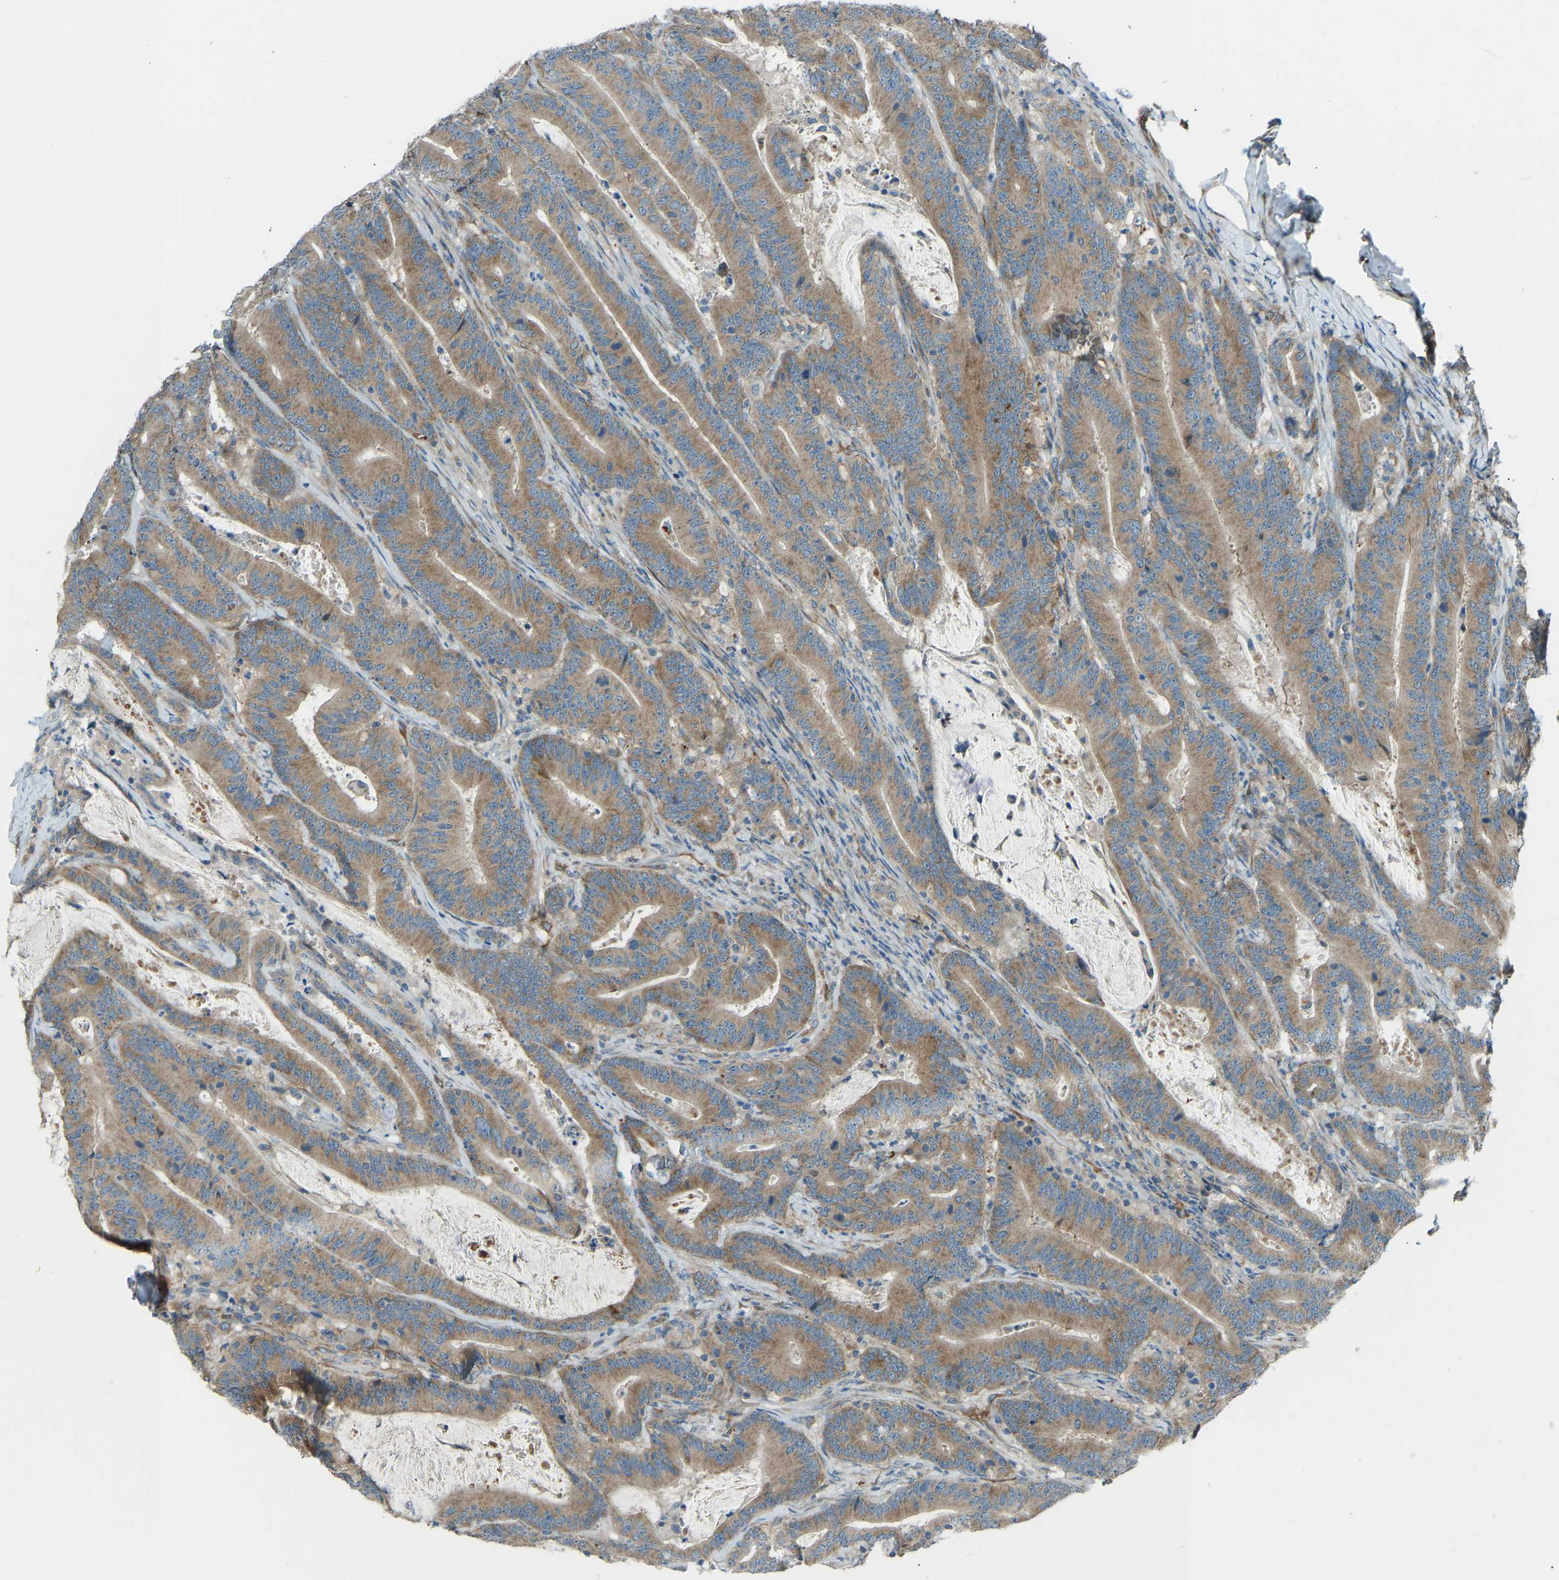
{"staining": {"intensity": "moderate", "quantity": ">75%", "location": "cytoplasmic/membranous"}, "tissue": "colorectal cancer", "cell_type": "Tumor cells", "image_type": "cancer", "snomed": [{"axis": "morphology", "description": "Adenocarcinoma, NOS"}, {"axis": "topography", "description": "Colon"}], "caption": "Human adenocarcinoma (colorectal) stained with a protein marker exhibits moderate staining in tumor cells.", "gene": "STAU2", "patient": {"sex": "female", "age": 66}}